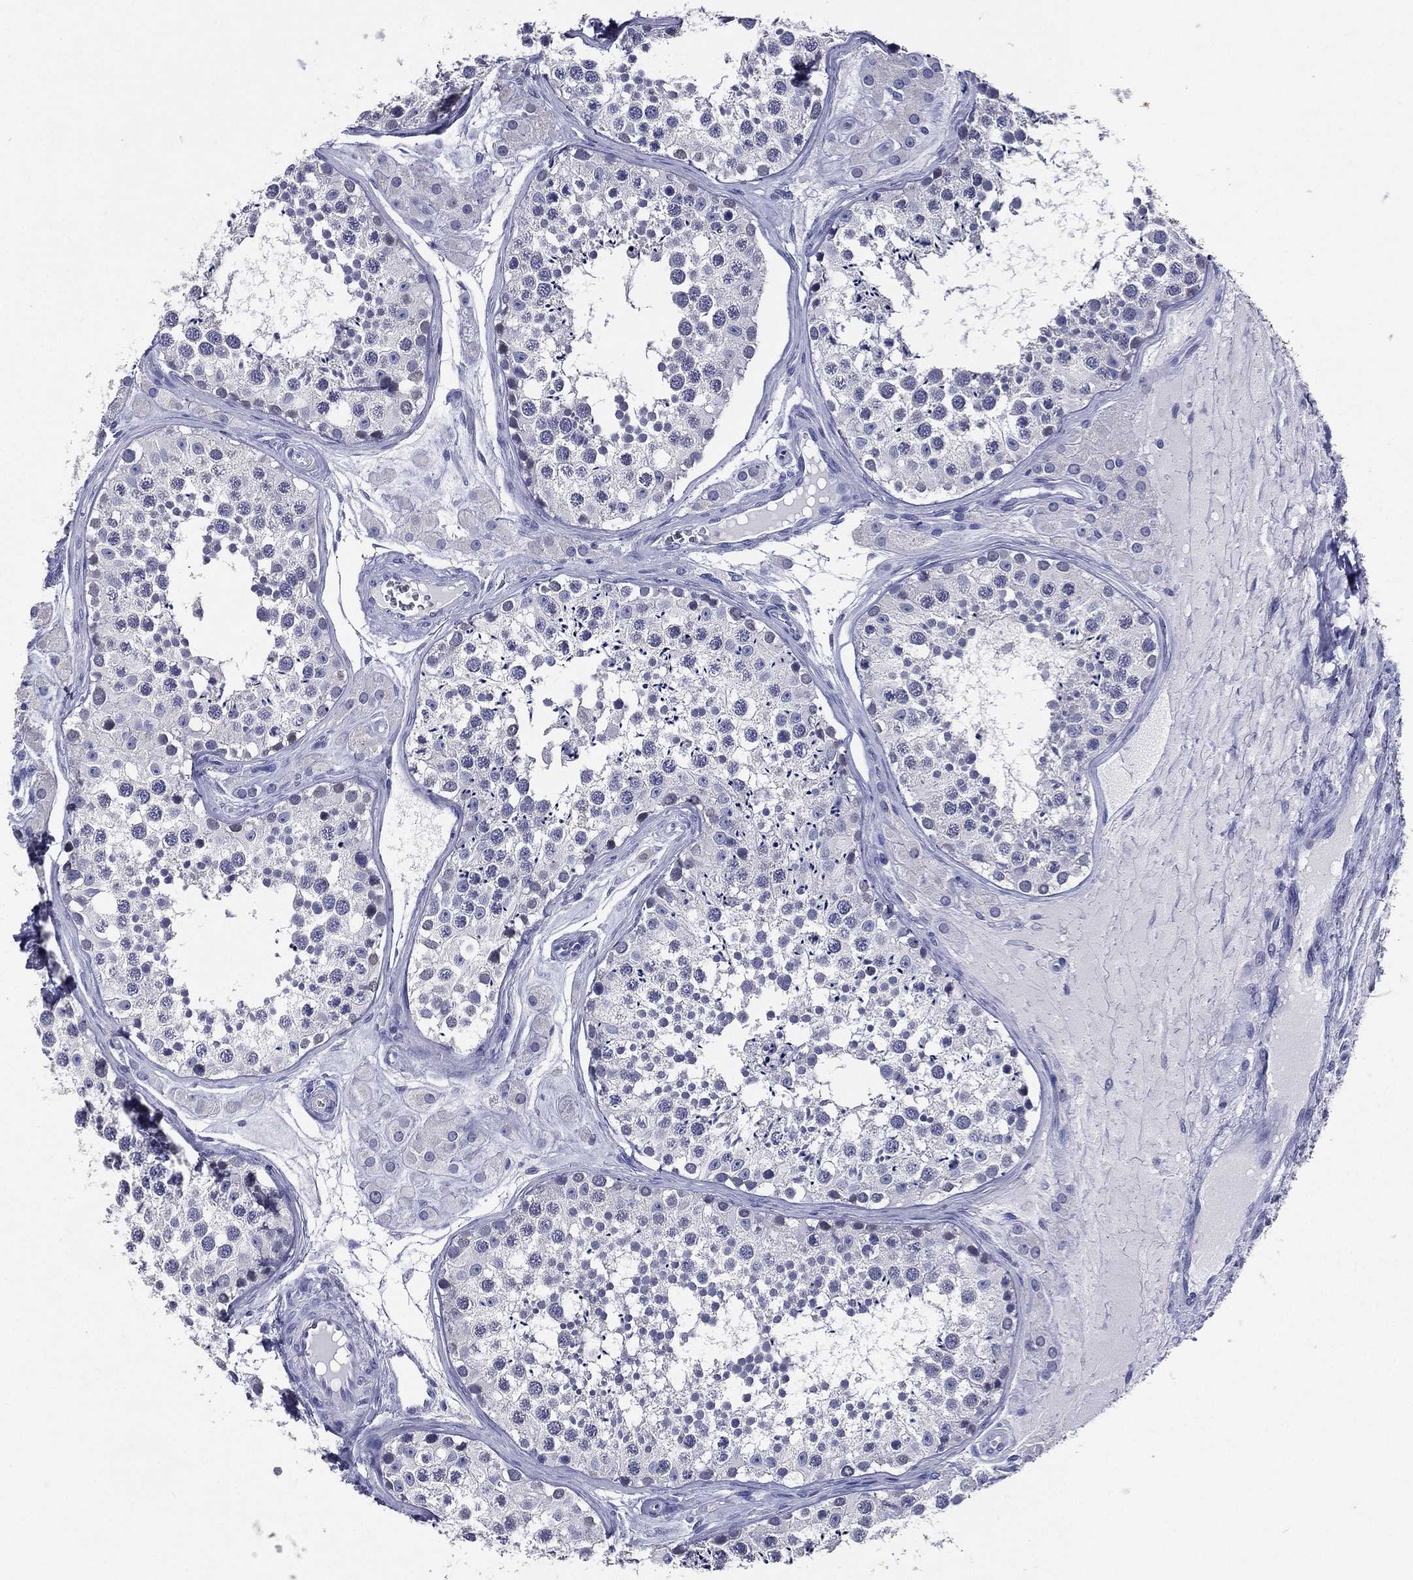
{"staining": {"intensity": "negative", "quantity": "none", "location": "none"}, "tissue": "testis", "cell_type": "Cells in seminiferous ducts", "image_type": "normal", "snomed": [{"axis": "morphology", "description": "Normal tissue, NOS"}, {"axis": "topography", "description": "Testis"}], "caption": "Immunohistochemistry histopathology image of unremarkable human testis stained for a protein (brown), which displays no expression in cells in seminiferous ducts. Brightfield microscopy of immunohistochemistry stained with DAB (3,3'-diaminobenzidine) (brown) and hematoxylin (blue), captured at high magnification.", "gene": "TGM1", "patient": {"sex": "male", "age": 31}}